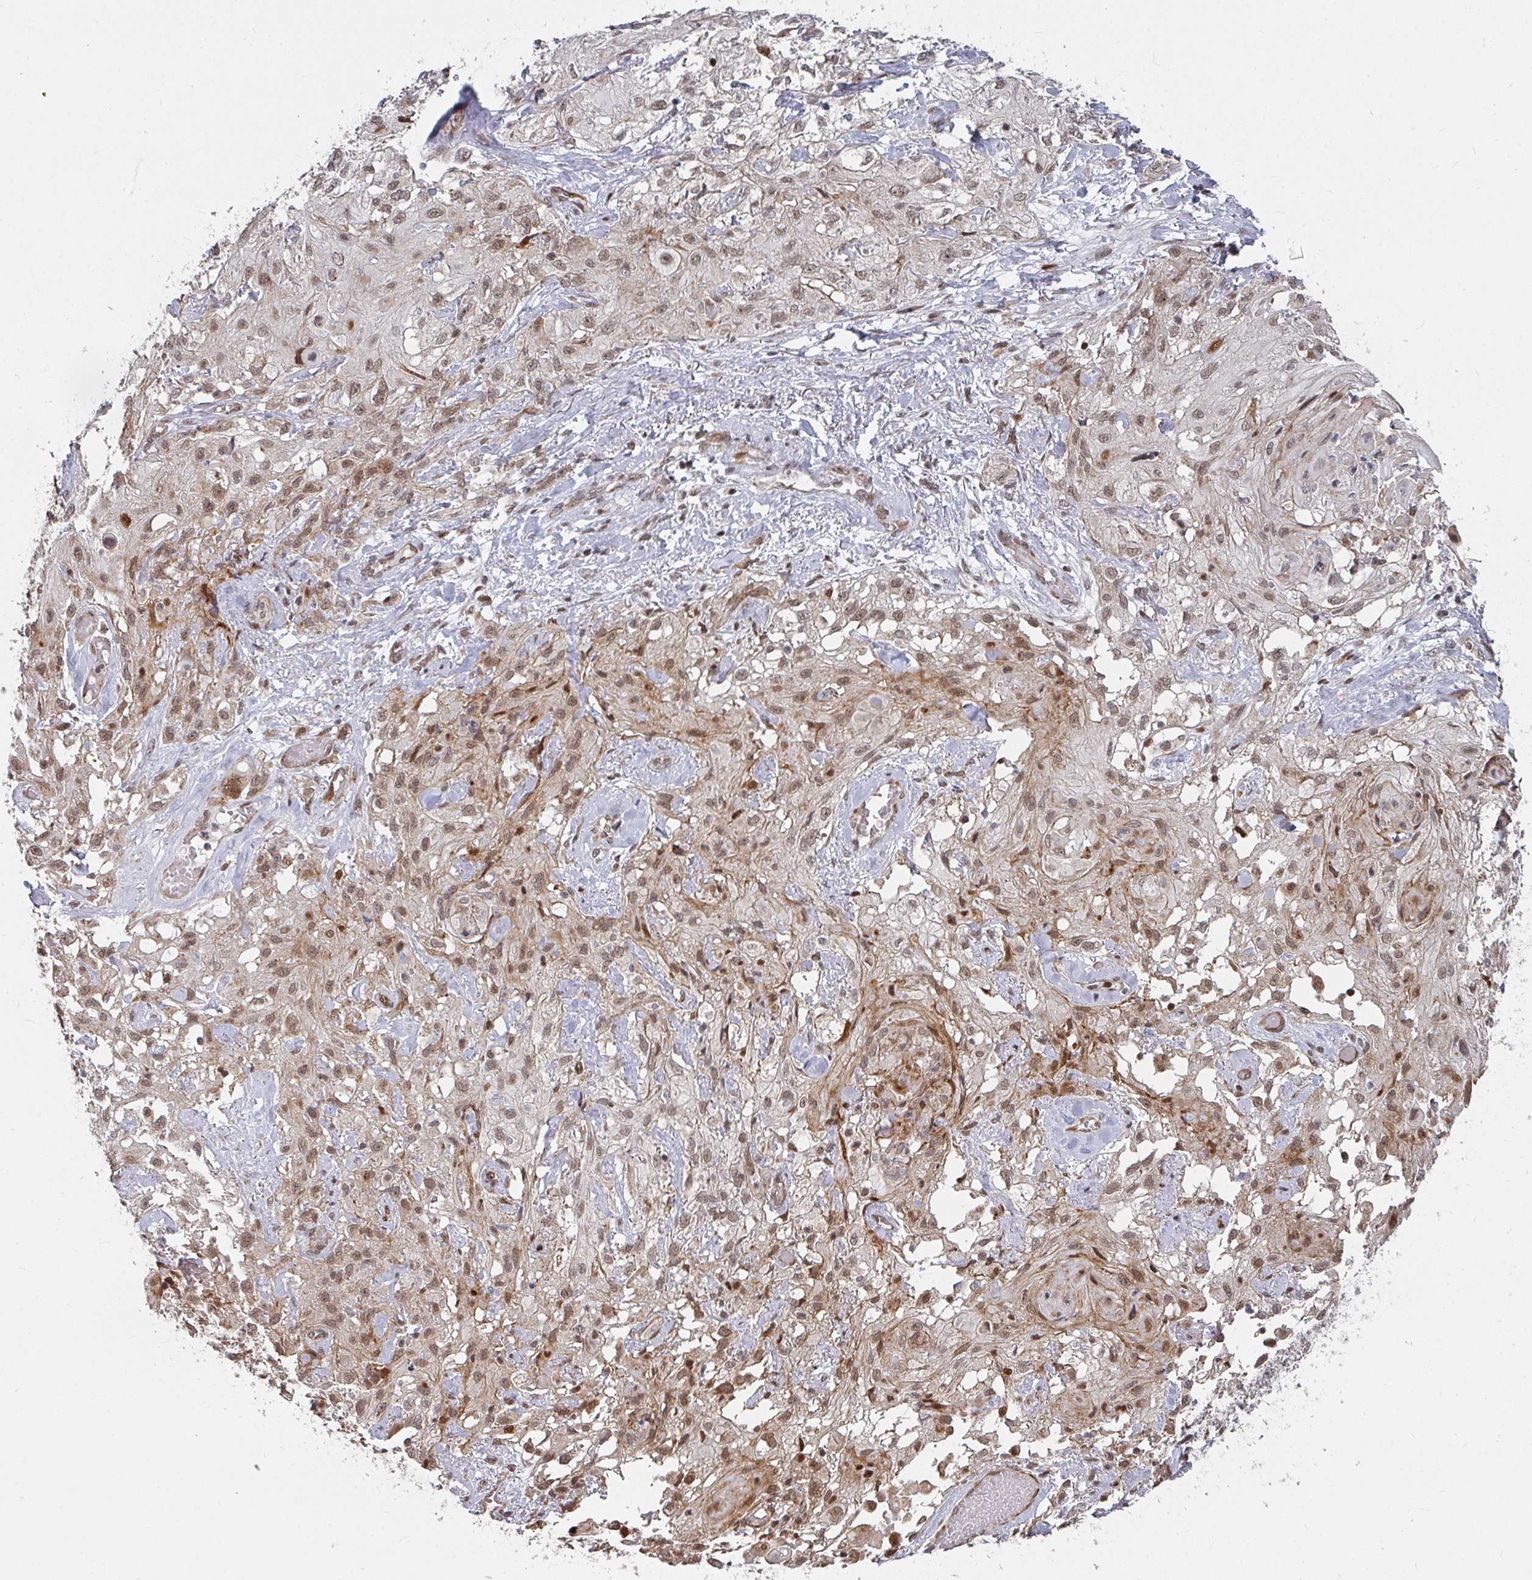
{"staining": {"intensity": "moderate", "quantity": ">75%", "location": "nuclear"}, "tissue": "skin cancer", "cell_type": "Tumor cells", "image_type": "cancer", "snomed": [{"axis": "morphology", "description": "Squamous cell carcinoma, NOS"}, {"axis": "topography", "description": "Skin"}, {"axis": "topography", "description": "Vulva"}], "caption": "Tumor cells exhibit medium levels of moderate nuclear positivity in about >75% of cells in squamous cell carcinoma (skin).", "gene": "RBBP5", "patient": {"sex": "female", "age": 86}}